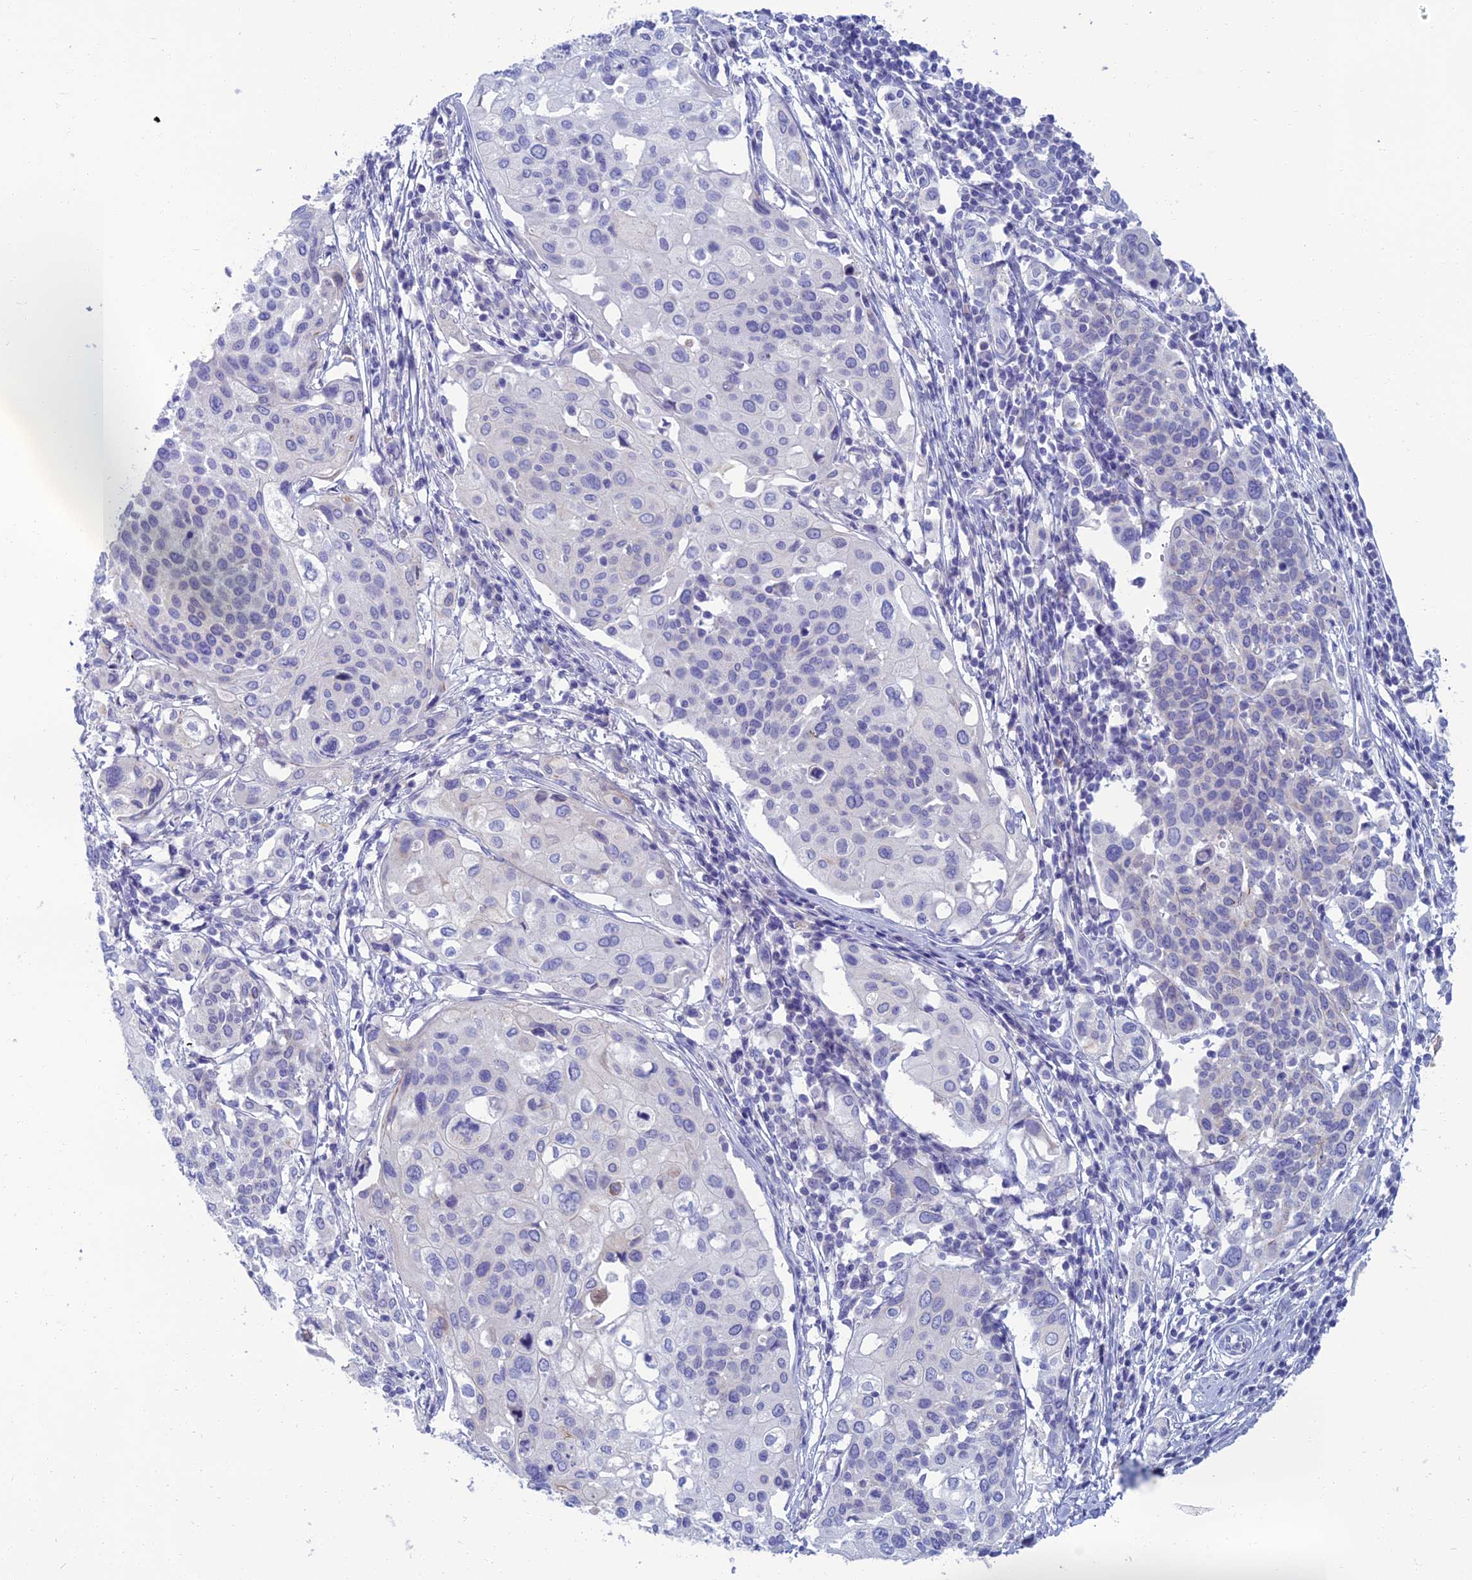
{"staining": {"intensity": "negative", "quantity": "none", "location": "none"}, "tissue": "cervical cancer", "cell_type": "Tumor cells", "image_type": "cancer", "snomed": [{"axis": "morphology", "description": "Squamous cell carcinoma, NOS"}, {"axis": "topography", "description": "Cervix"}], "caption": "A high-resolution micrograph shows immunohistochemistry staining of cervical squamous cell carcinoma, which displays no significant staining in tumor cells.", "gene": "SPTLC3", "patient": {"sex": "female", "age": 44}}